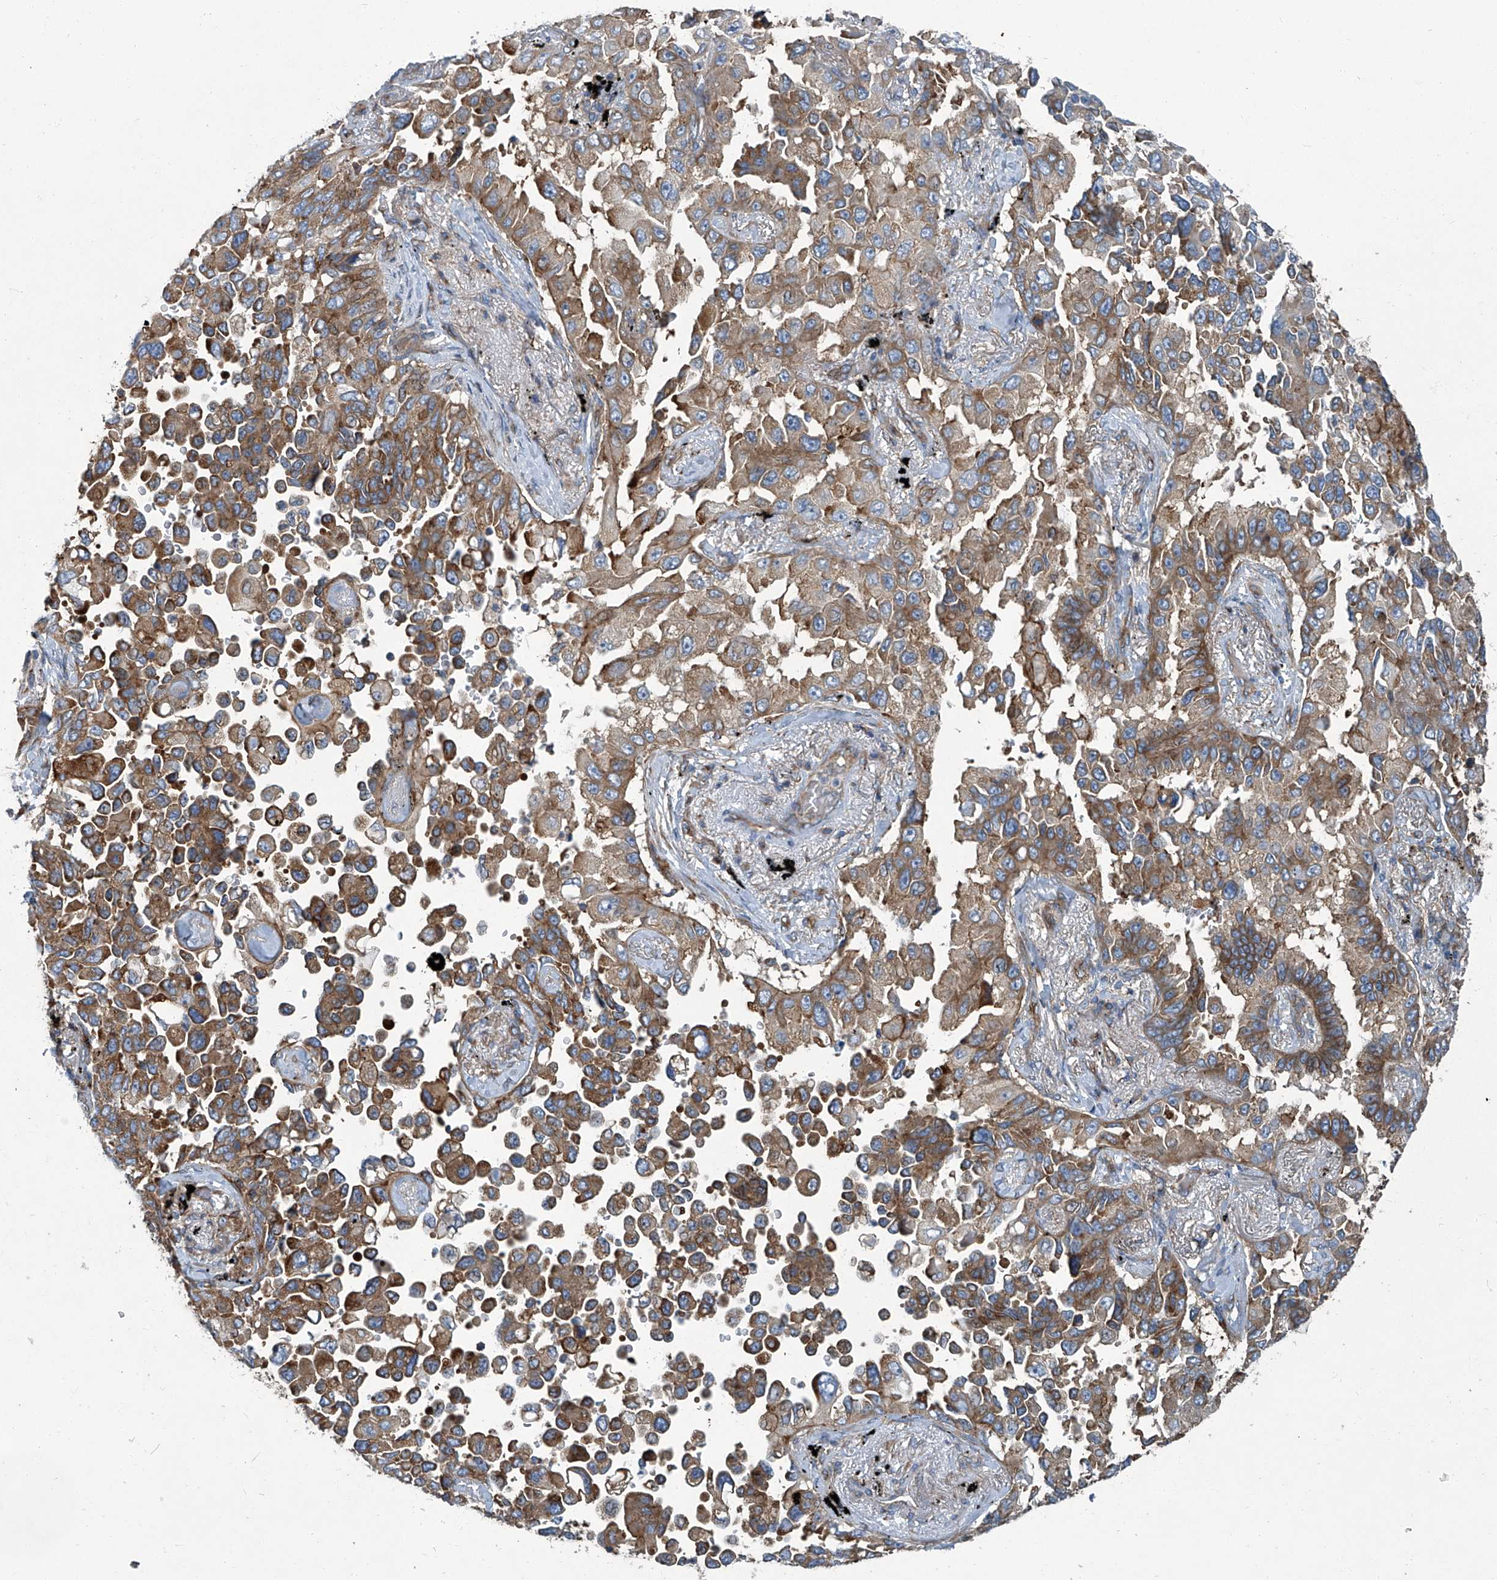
{"staining": {"intensity": "moderate", "quantity": ">75%", "location": "cytoplasmic/membranous"}, "tissue": "lung cancer", "cell_type": "Tumor cells", "image_type": "cancer", "snomed": [{"axis": "morphology", "description": "Adenocarcinoma, NOS"}, {"axis": "topography", "description": "Lung"}], "caption": "The histopathology image demonstrates a brown stain indicating the presence of a protein in the cytoplasmic/membranous of tumor cells in lung adenocarcinoma.", "gene": "PIGH", "patient": {"sex": "female", "age": 67}}